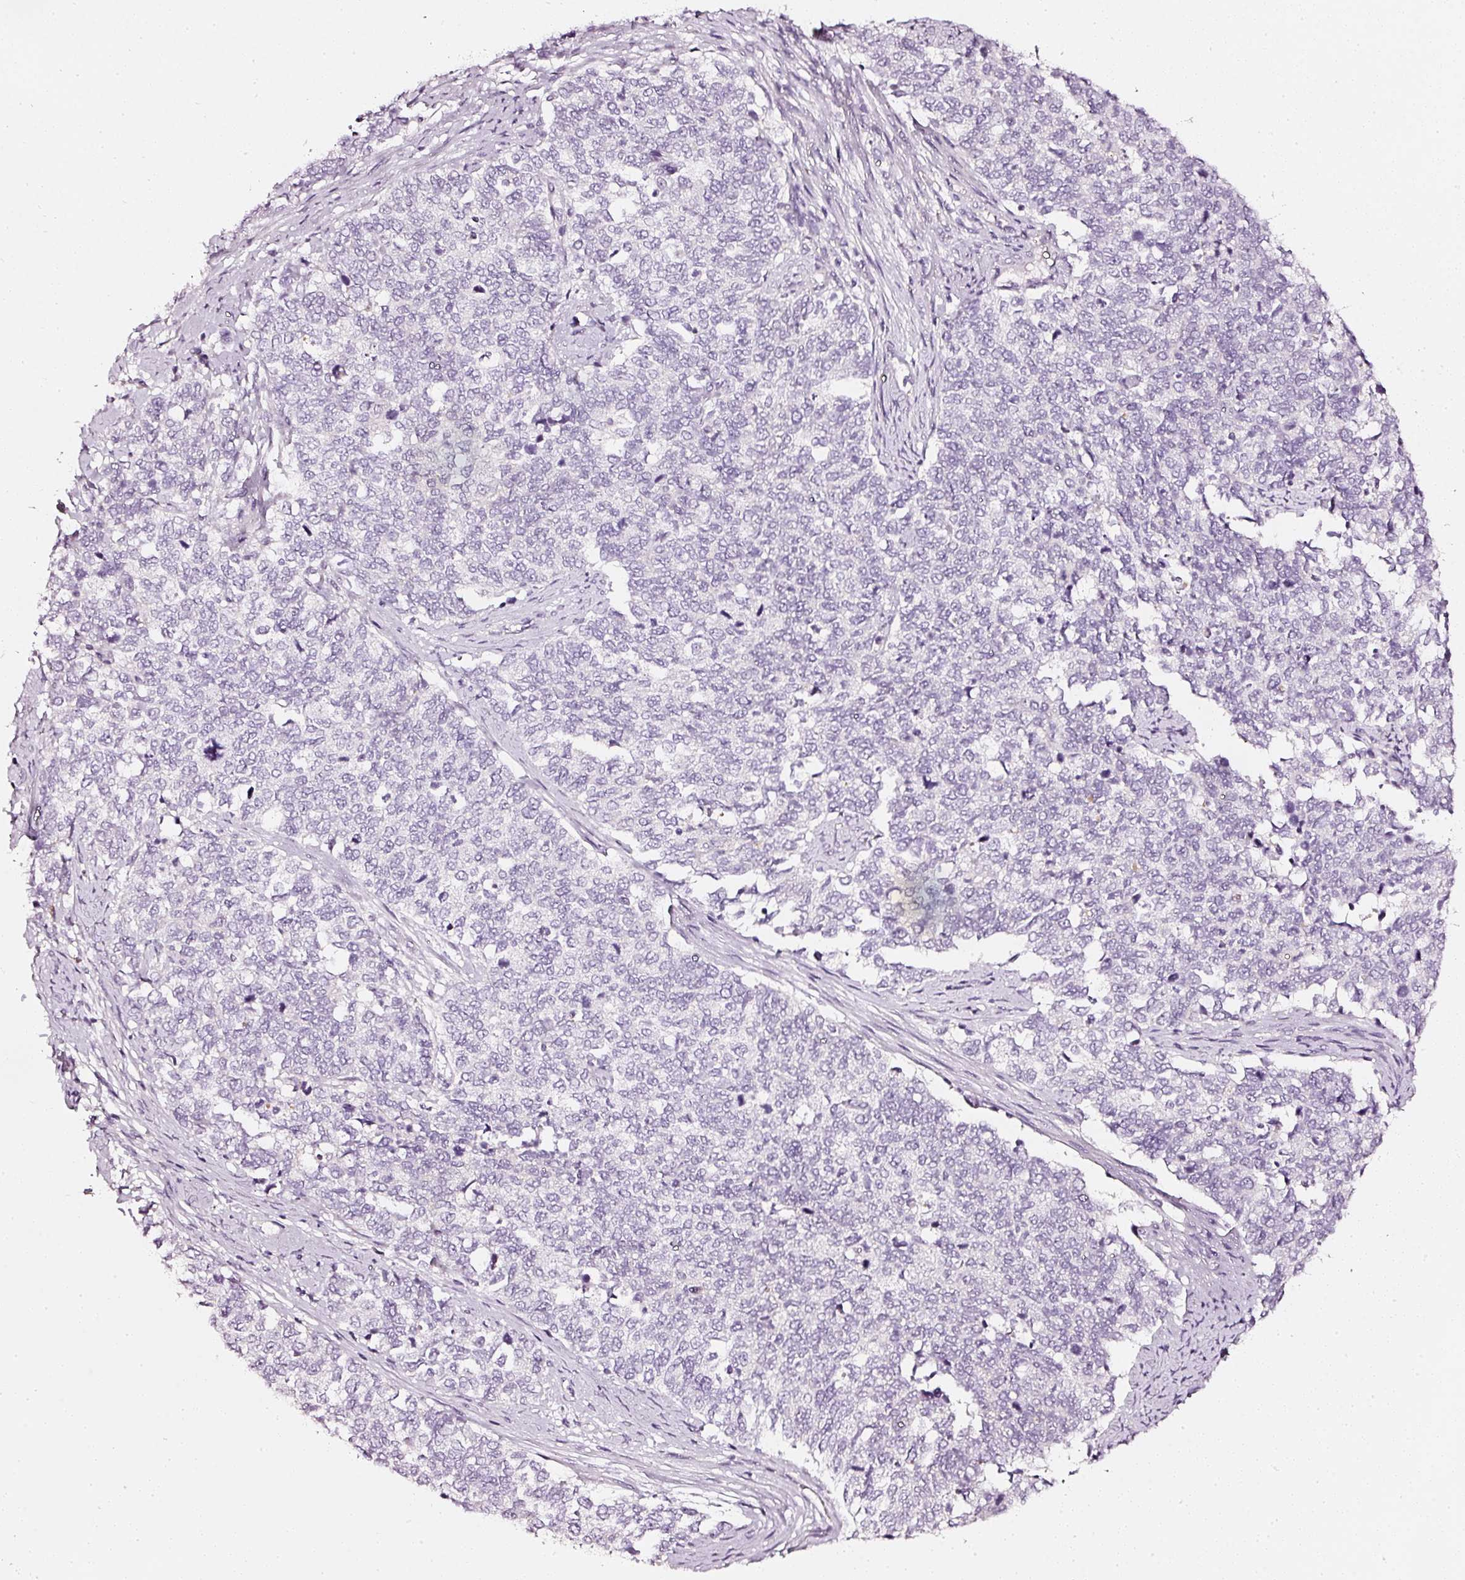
{"staining": {"intensity": "negative", "quantity": "none", "location": "none"}, "tissue": "cervical cancer", "cell_type": "Tumor cells", "image_type": "cancer", "snomed": [{"axis": "morphology", "description": "Squamous cell carcinoma, NOS"}, {"axis": "topography", "description": "Cervix"}], "caption": "Immunohistochemistry image of human cervical squamous cell carcinoma stained for a protein (brown), which displays no staining in tumor cells.", "gene": "CNP", "patient": {"sex": "female", "age": 63}}